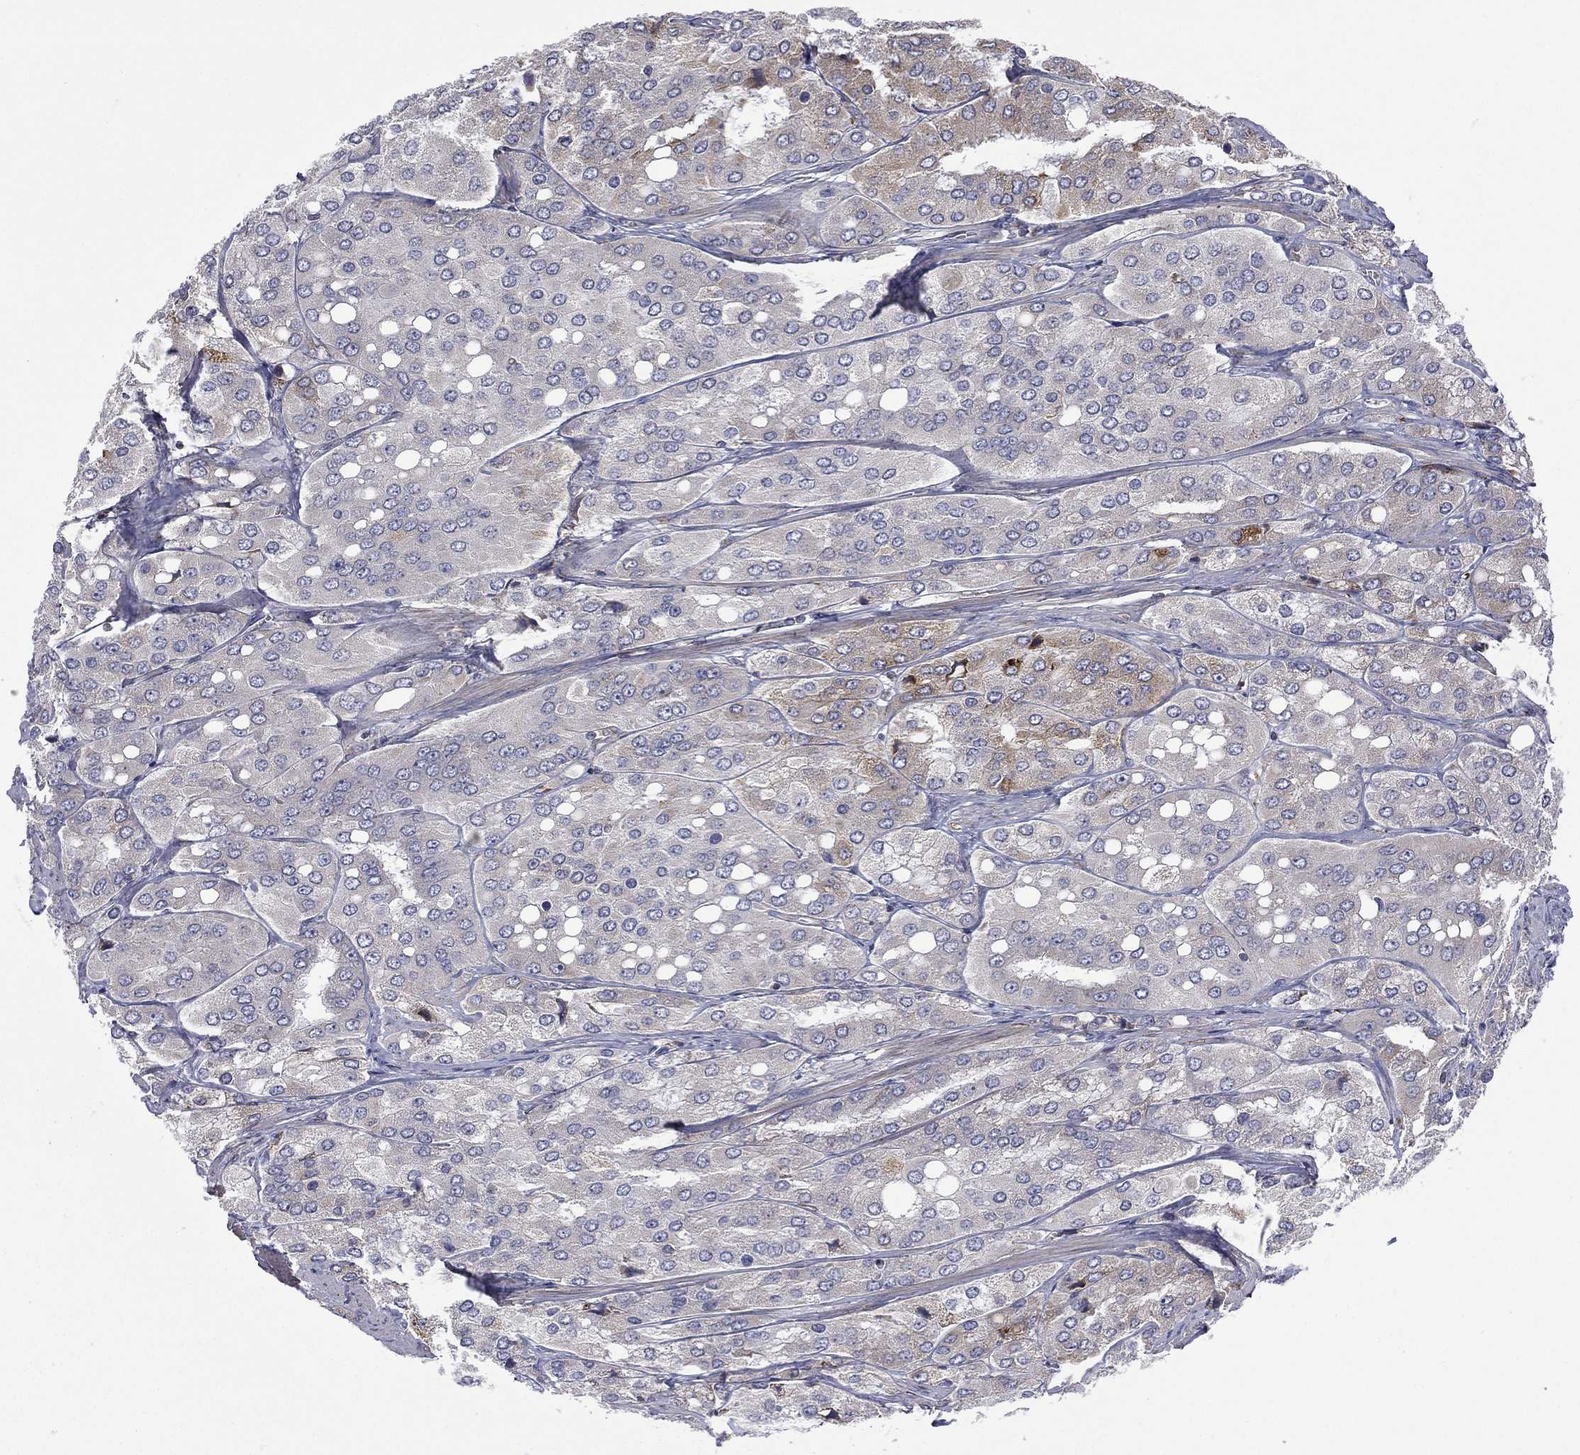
{"staining": {"intensity": "weak", "quantity": "<25%", "location": "cytoplasmic/membranous"}, "tissue": "prostate cancer", "cell_type": "Tumor cells", "image_type": "cancer", "snomed": [{"axis": "morphology", "description": "Adenocarcinoma, Low grade"}, {"axis": "topography", "description": "Prostate"}], "caption": "An IHC photomicrograph of prostate low-grade adenocarcinoma is shown. There is no staining in tumor cells of prostate low-grade adenocarcinoma.", "gene": "C20orf96", "patient": {"sex": "male", "age": 69}}